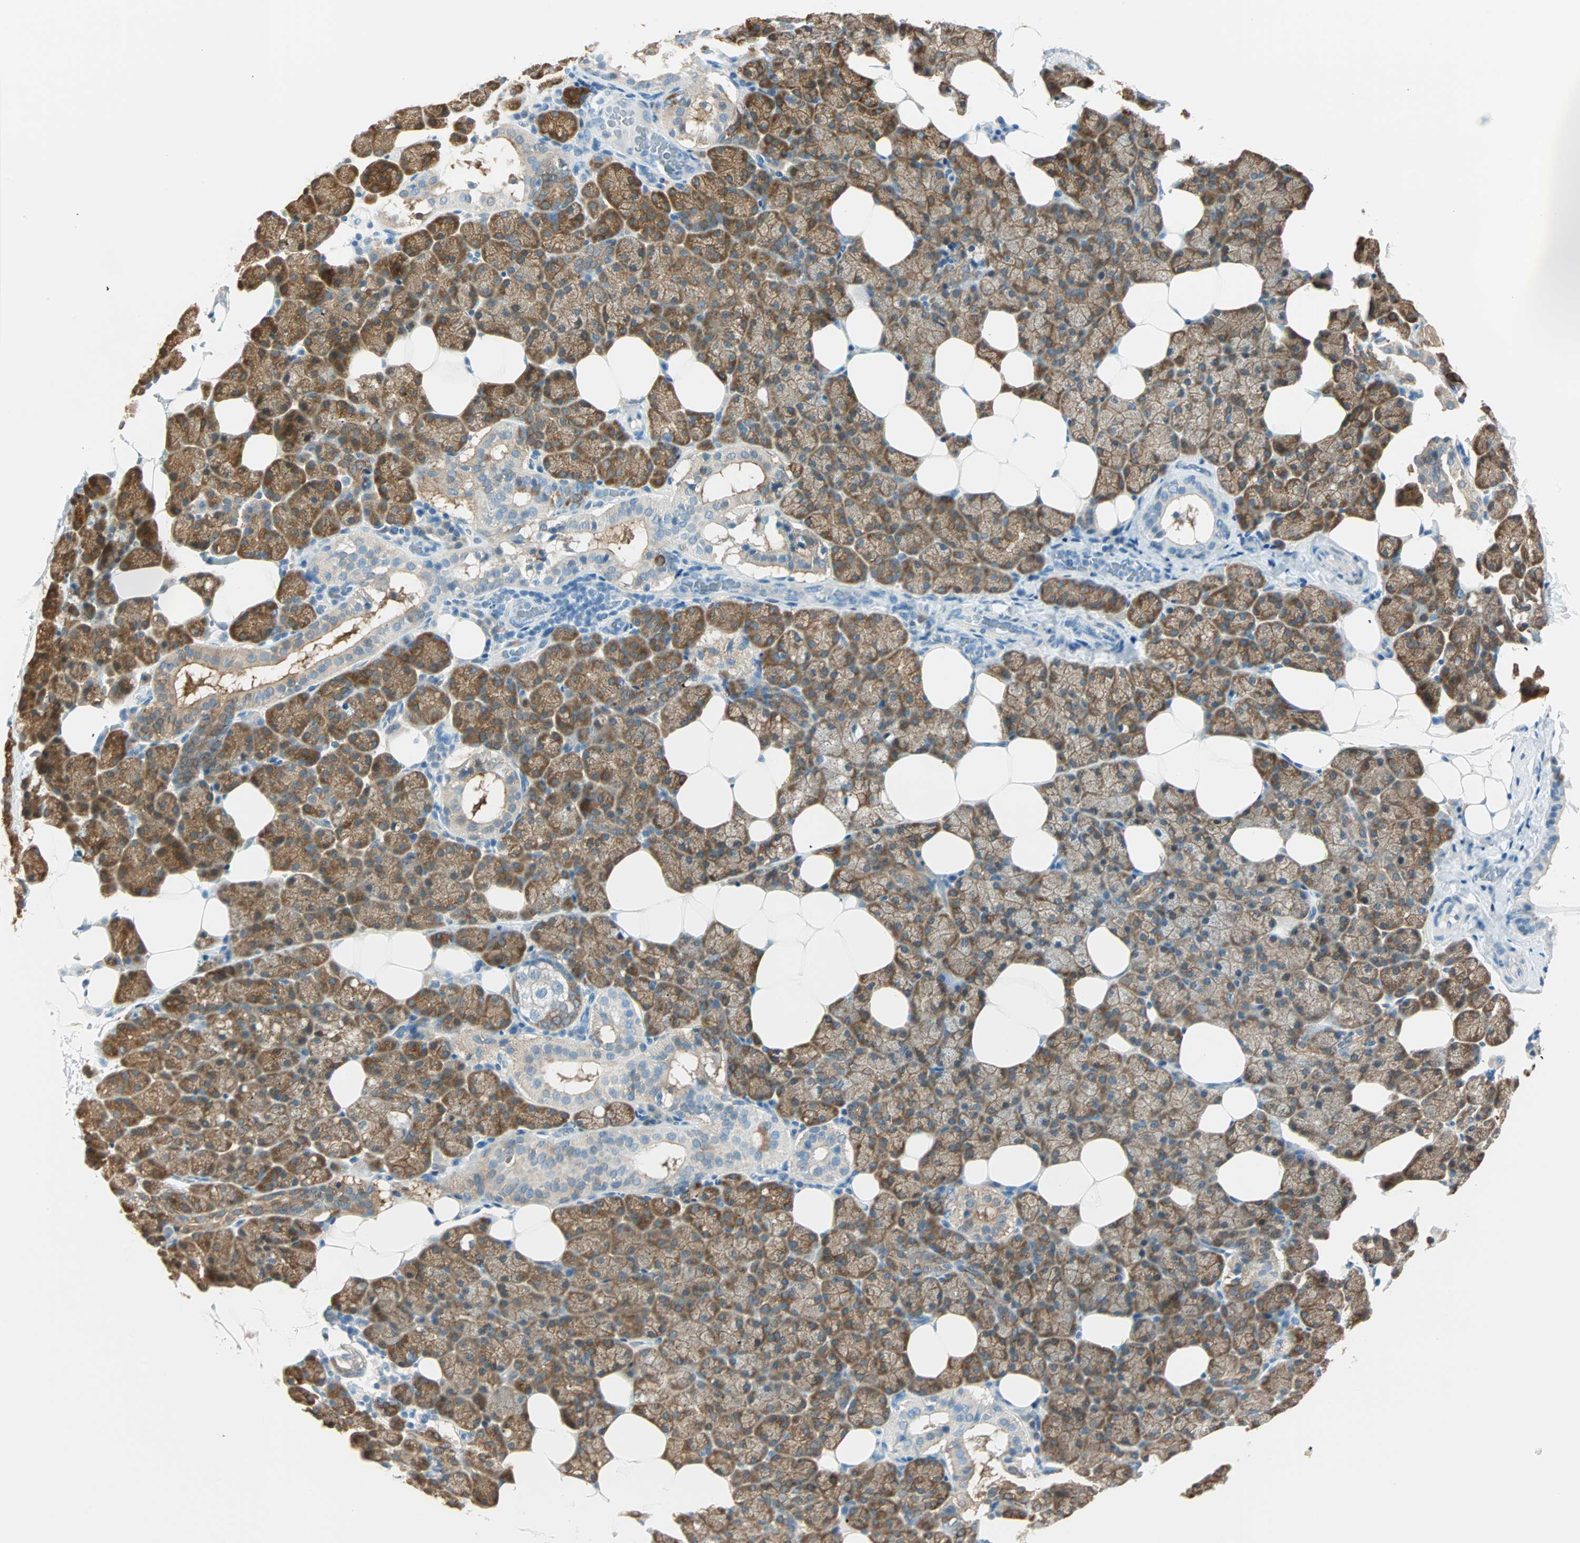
{"staining": {"intensity": "moderate", "quantity": ">75%", "location": "cytoplasmic/membranous"}, "tissue": "salivary gland", "cell_type": "Glandular cells", "image_type": "normal", "snomed": [{"axis": "morphology", "description": "Normal tissue, NOS"}, {"axis": "topography", "description": "Lymph node"}, {"axis": "topography", "description": "Salivary gland"}], "caption": "High-magnification brightfield microscopy of benign salivary gland stained with DAB (brown) and counterstained with hematoxylin (blue). glandular cells exhibit moderate cytoplasmic/membranous positivity is identified in about>75% of cells.", "gene": "ATF6", "patient": {"sex": "male", "age": 8}}